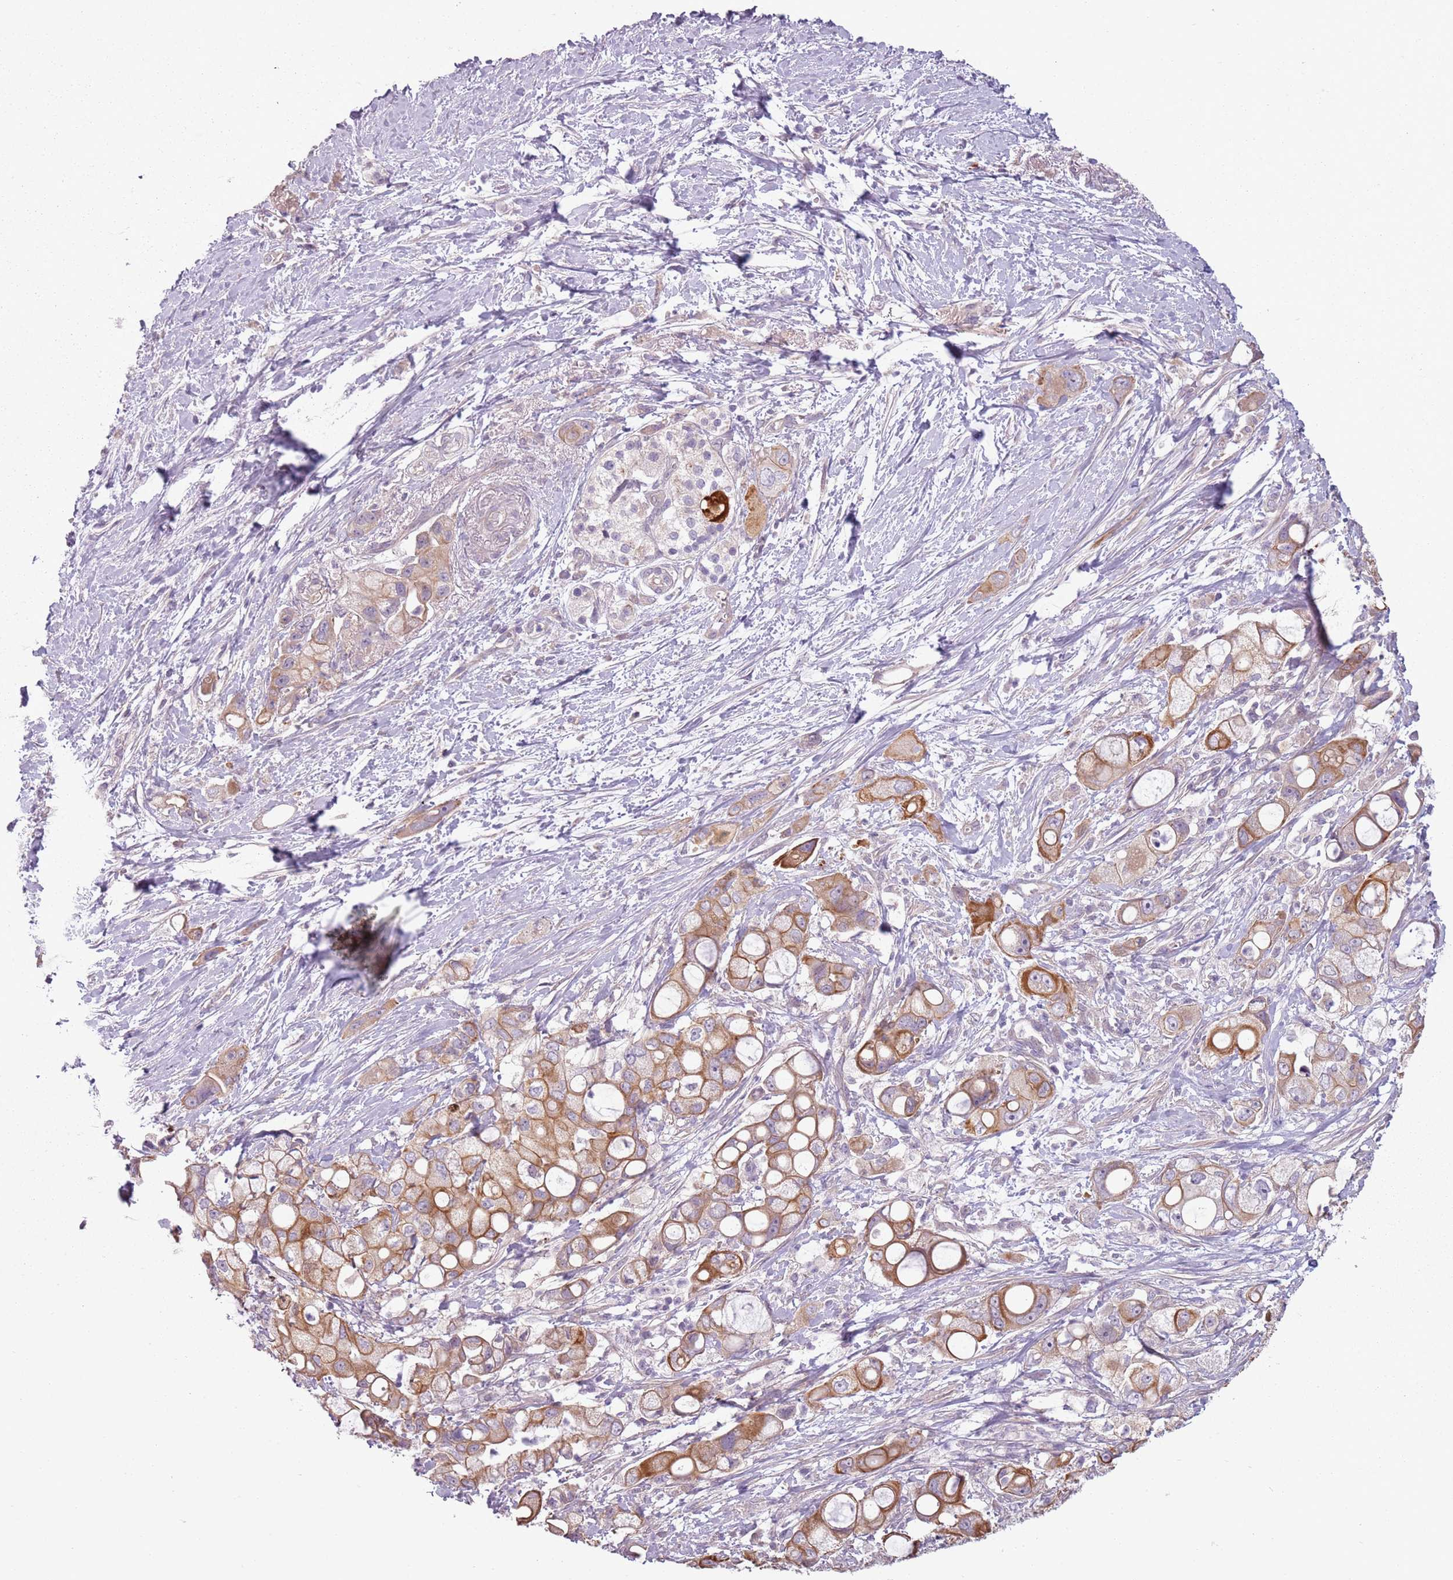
{"staining": {"intensity": "moderate", "quantity": ">75%", "location": "cytoplasmic/membranous"}, "tissue": "pancreatic cancer", "cell_type": "Tumor cells", "image_type": "cancer", "snomed": [{"axis": "morphology", "description": "Adenocarcinoma, NOS"}, {"axis": "topography", "description": "Pancreas"}], "caption": "The photomicrograph exhibits immunohistochemical staining of pancreatic cancer (adenocarcinoma). There is moderate cytoplasmic/membranous expression is present in about >75% of tumor cells.", "gene": "TLCD2", "patient": {"sex": "male", "age": 68}}